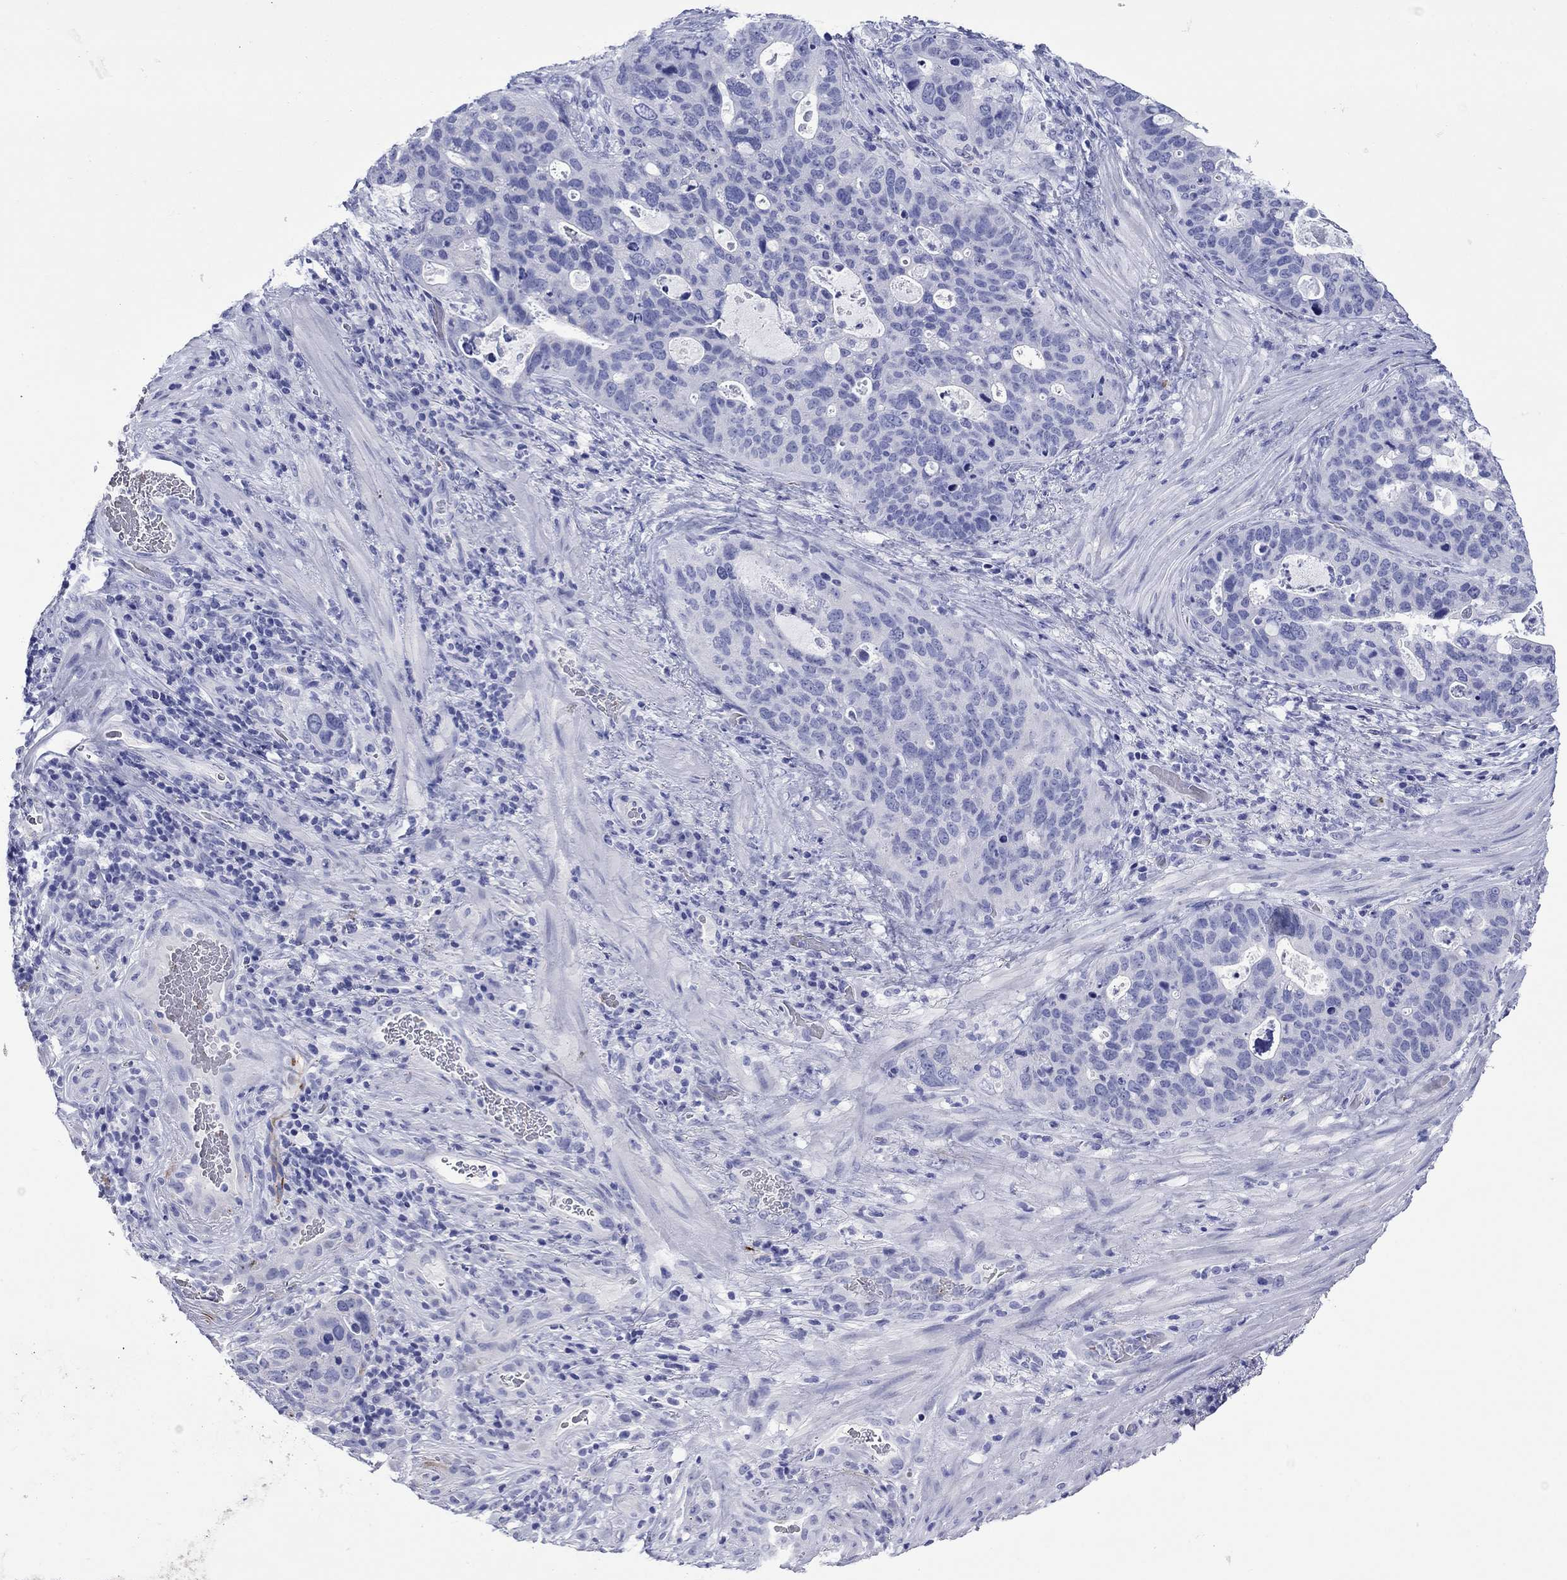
{"staining": {"intensity": "negative", "quantity": "none", "location": "none"}, "tissue": "stomach cancer", "cell_type": "Tumor cells", "image_type": "cancer", "snomed": [{"axis": "morphology", "description": "Adenocarcinoma, NOS"}, {"axis": "topography", "description": "Stomach"}], "caption": "Immunohistochemistry (IHC) histopathology image of stomach cancer (adenocarcinoma) stained for a protein (brown), which exhibits no positivity in tumor cells.", "gene": "ROM1", "patient": {"sex": "male", "age": 54}}